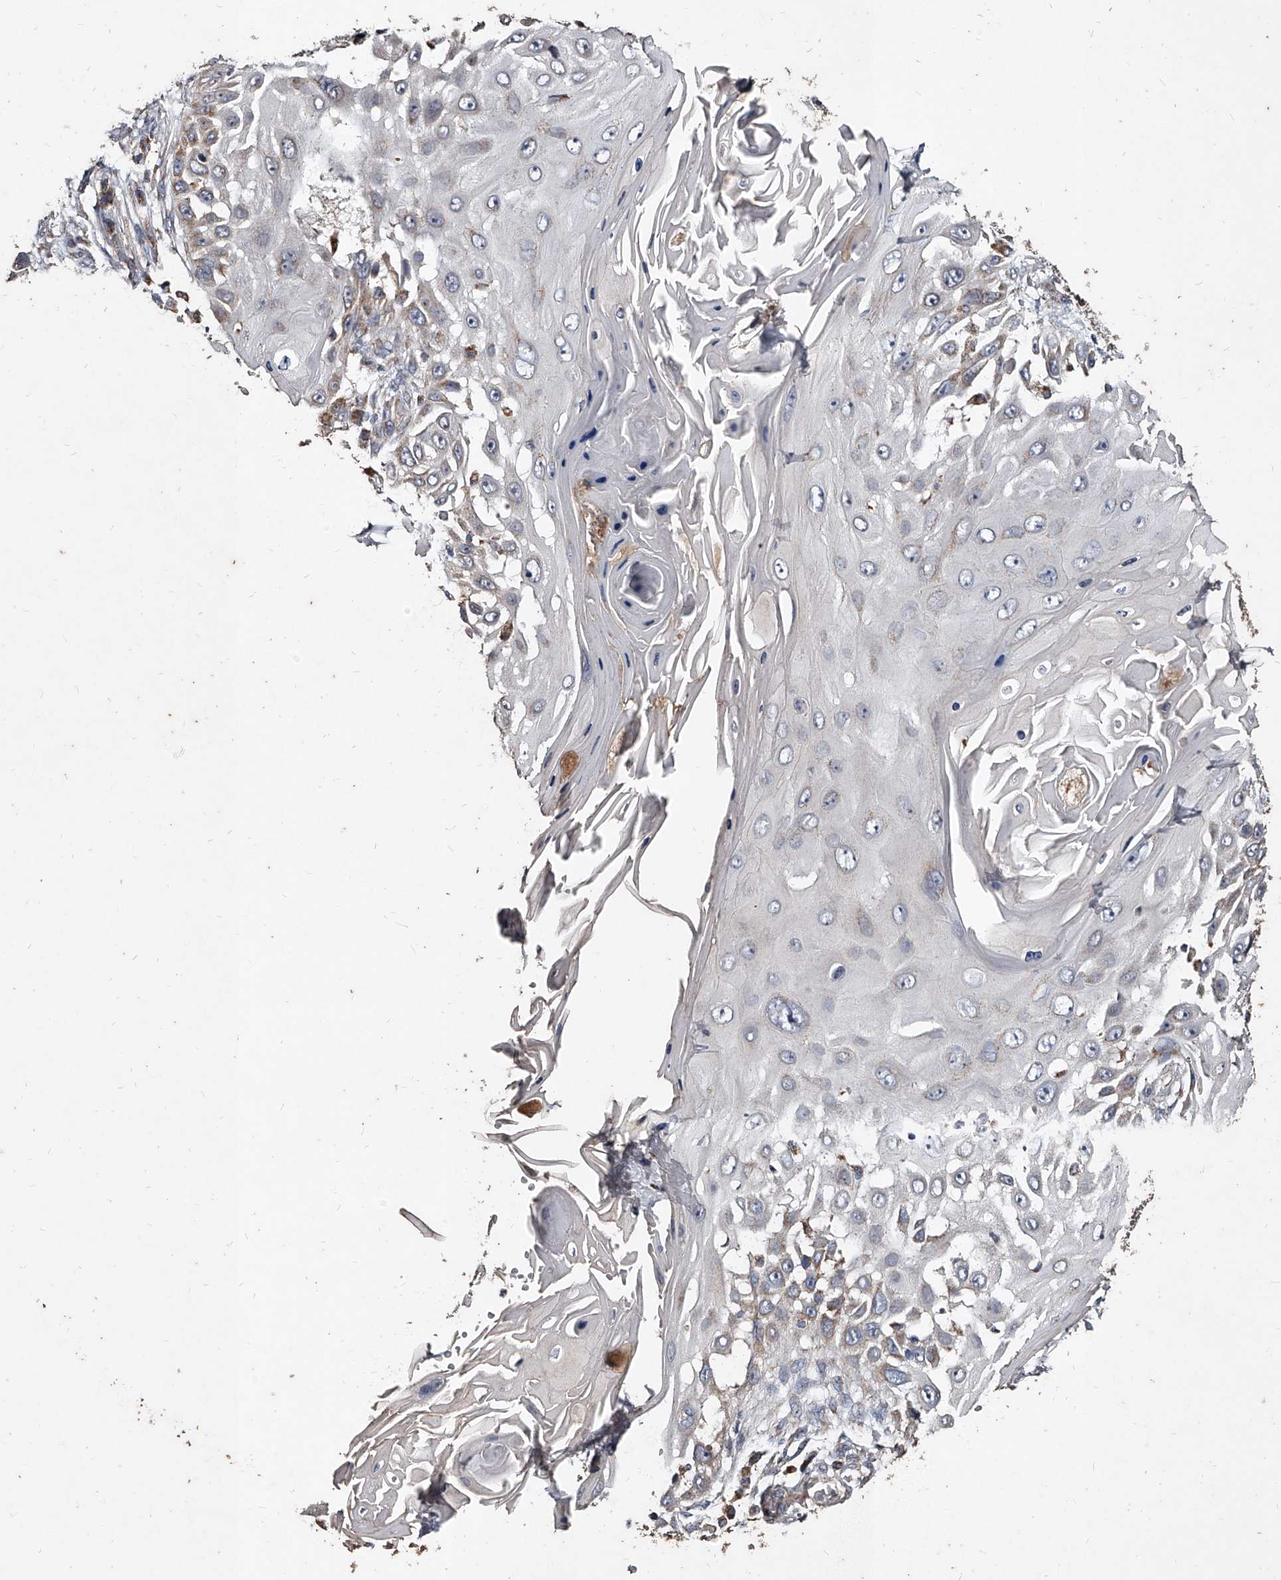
{"staining": {"intensity": "weak", "quantity": "<25%", "location": "cytoplasmic/membranous"}, "tissue": "skin cancer", "cell_type": "Tumor cells", "image_type": "cancer", "snomed": [{"axis": "morphology", "description": "Squamous cell carcinoma, NOS"}, {"axis": "topography", "description": "Skin"}], "caption": "Immunohistochemical staining of human skin cancer (squamous cell carcinoma) displays no significant staining in tumor cells.", "gene": "GPR183", "patient": {"sex": "female", "age": 44}}